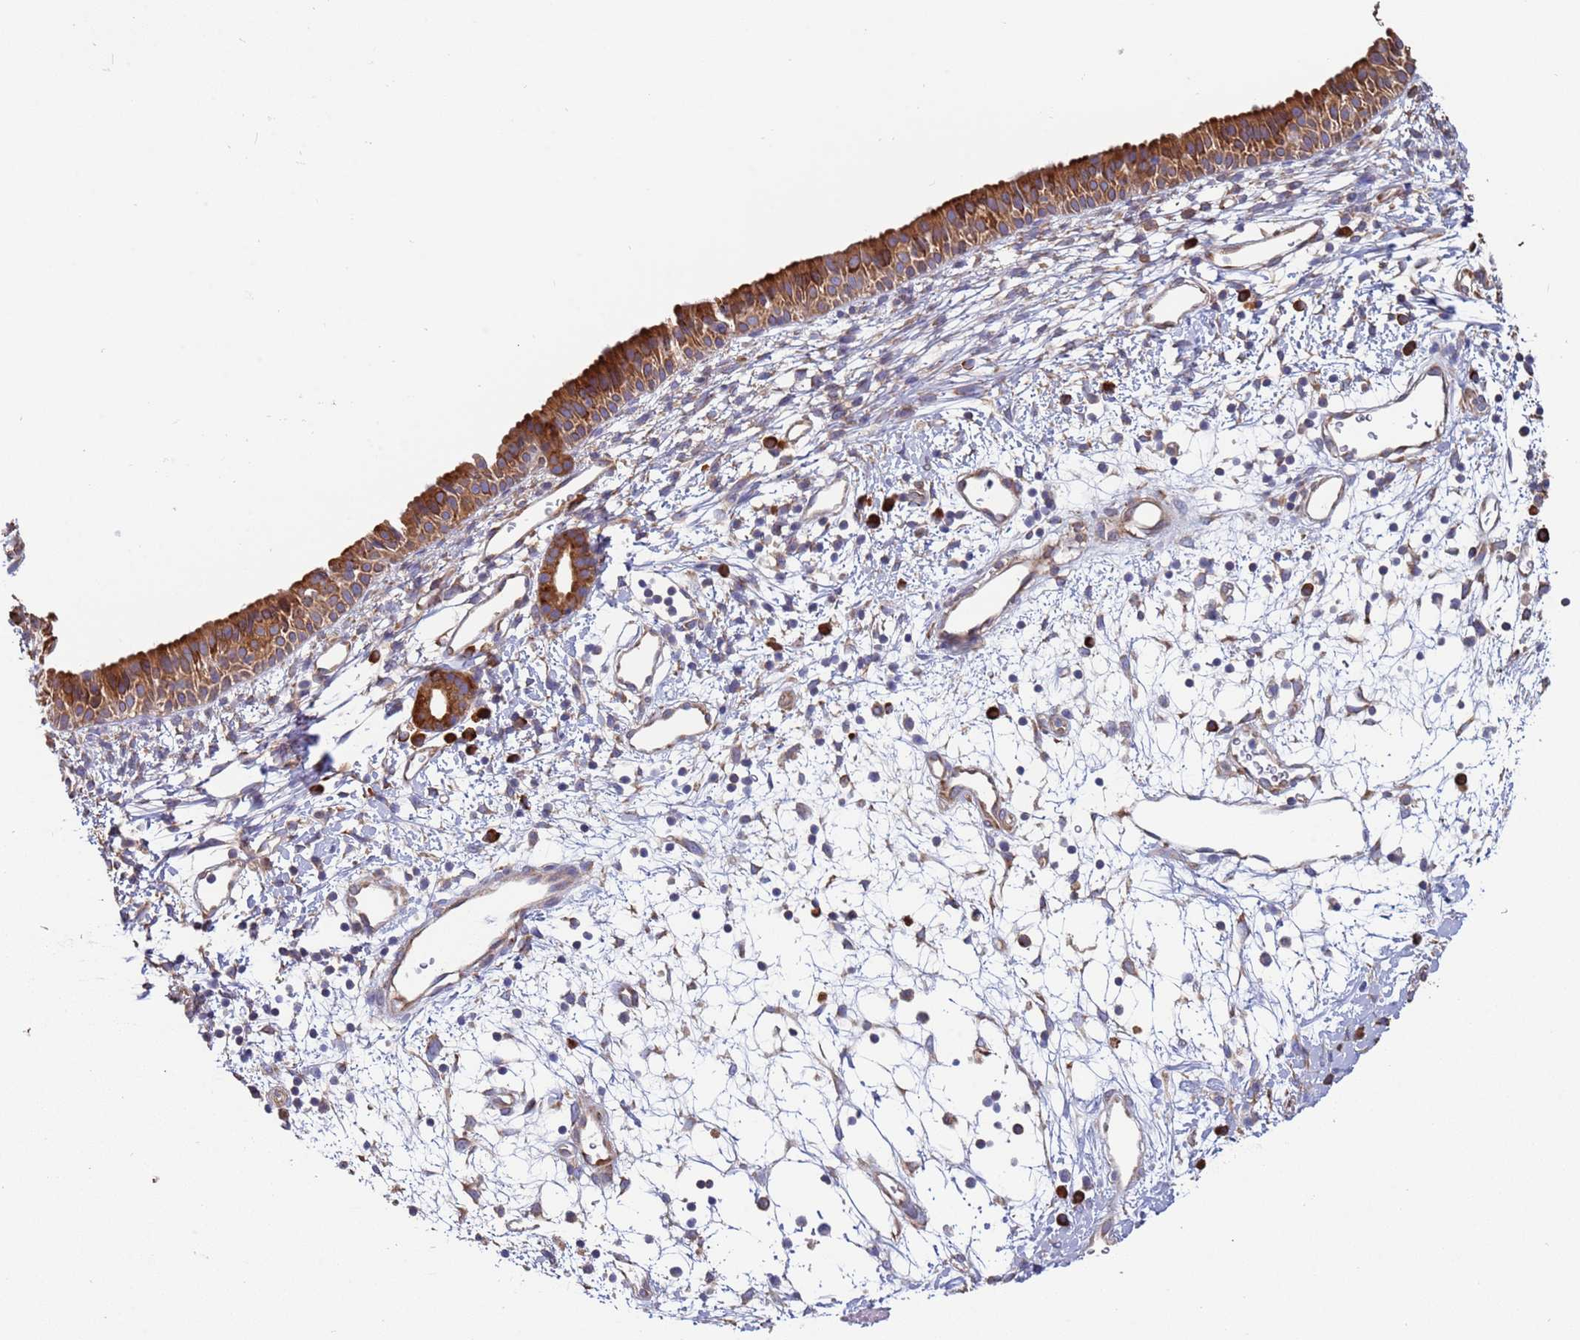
{"staining": {"intensity": "strong", "quantity": ">75%", "location": "cytoplasmic/membranous"}, "tissue": "nasopharynx", "cell_type": "Respiratory epithelial cells", "image_type": "normal", "snomed": [{"axis": "morphology", "description": "Normal tissue, NOS"}, {"axis": "topography", "description": "Nasopharynx"}], "caption": "Nasopharynx was stained to show a protein in brown. There is high levels of strong cytoplasmic/membranous staining in approximately >75% of respiratory epithelial cells.", "gene": "ENSG00000286098", "patient": {"sex": "male", "age": 22}}